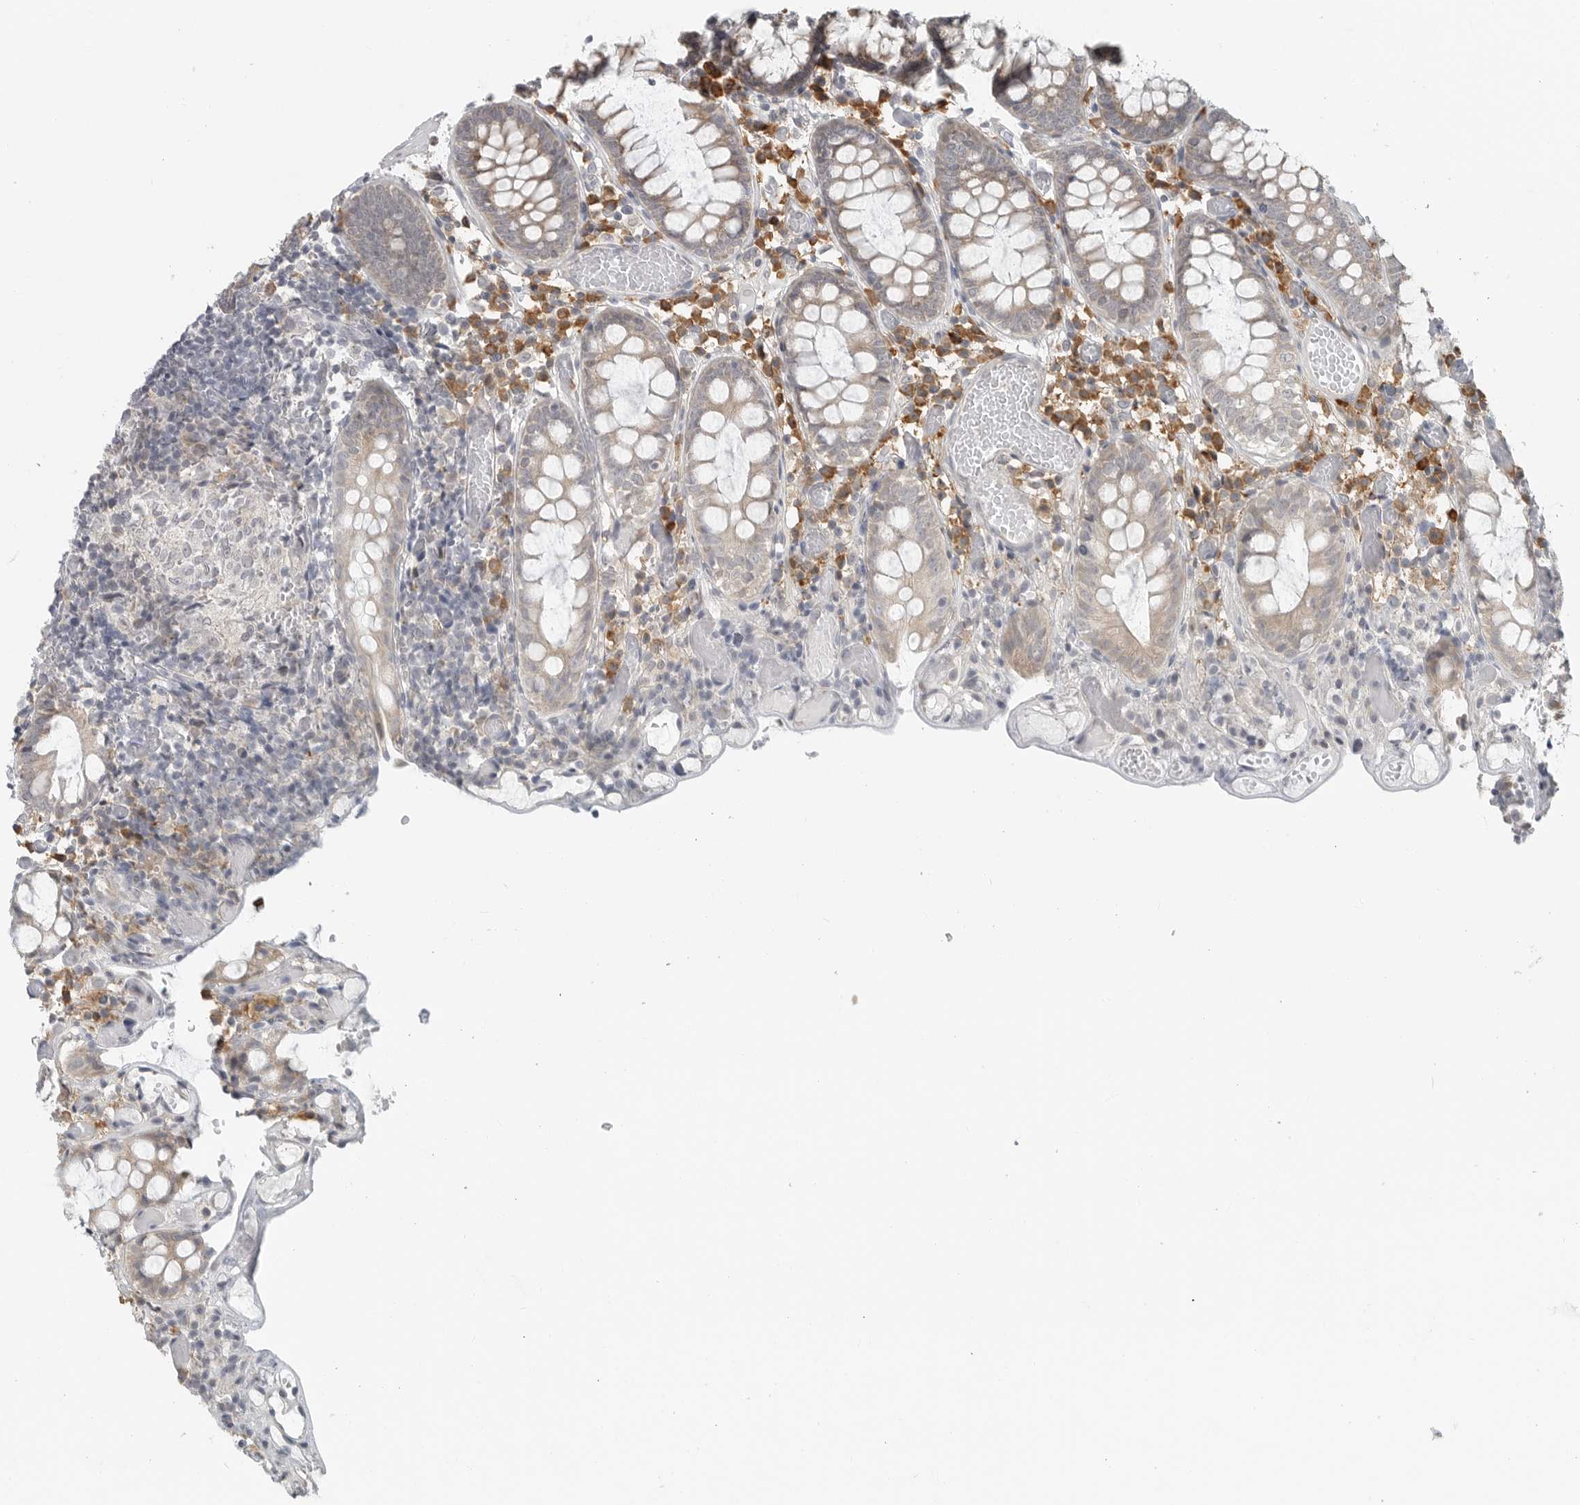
{"staining": {"intensity": "weak", "quantity": "25%-75%", "location": "cytoplasmic/membranous"}, "tissue": "colon", "cell_type": "Endothelial cells", "image_type": "normal", "snomed": [{"axis": "morphology", "description": "Normal tissue, NOS"}, {"axis": "topography", "description": "Colon"}], "caption": "Immunohistochemistry (IHC) (DAB) staining of unremarkable human colon shows weak cytoplasmic/membranous protein staining in about 25%-75% of endothelial cells.", "gene": "IL12RB2", "patient": {"sex": "male", "age": 14}}